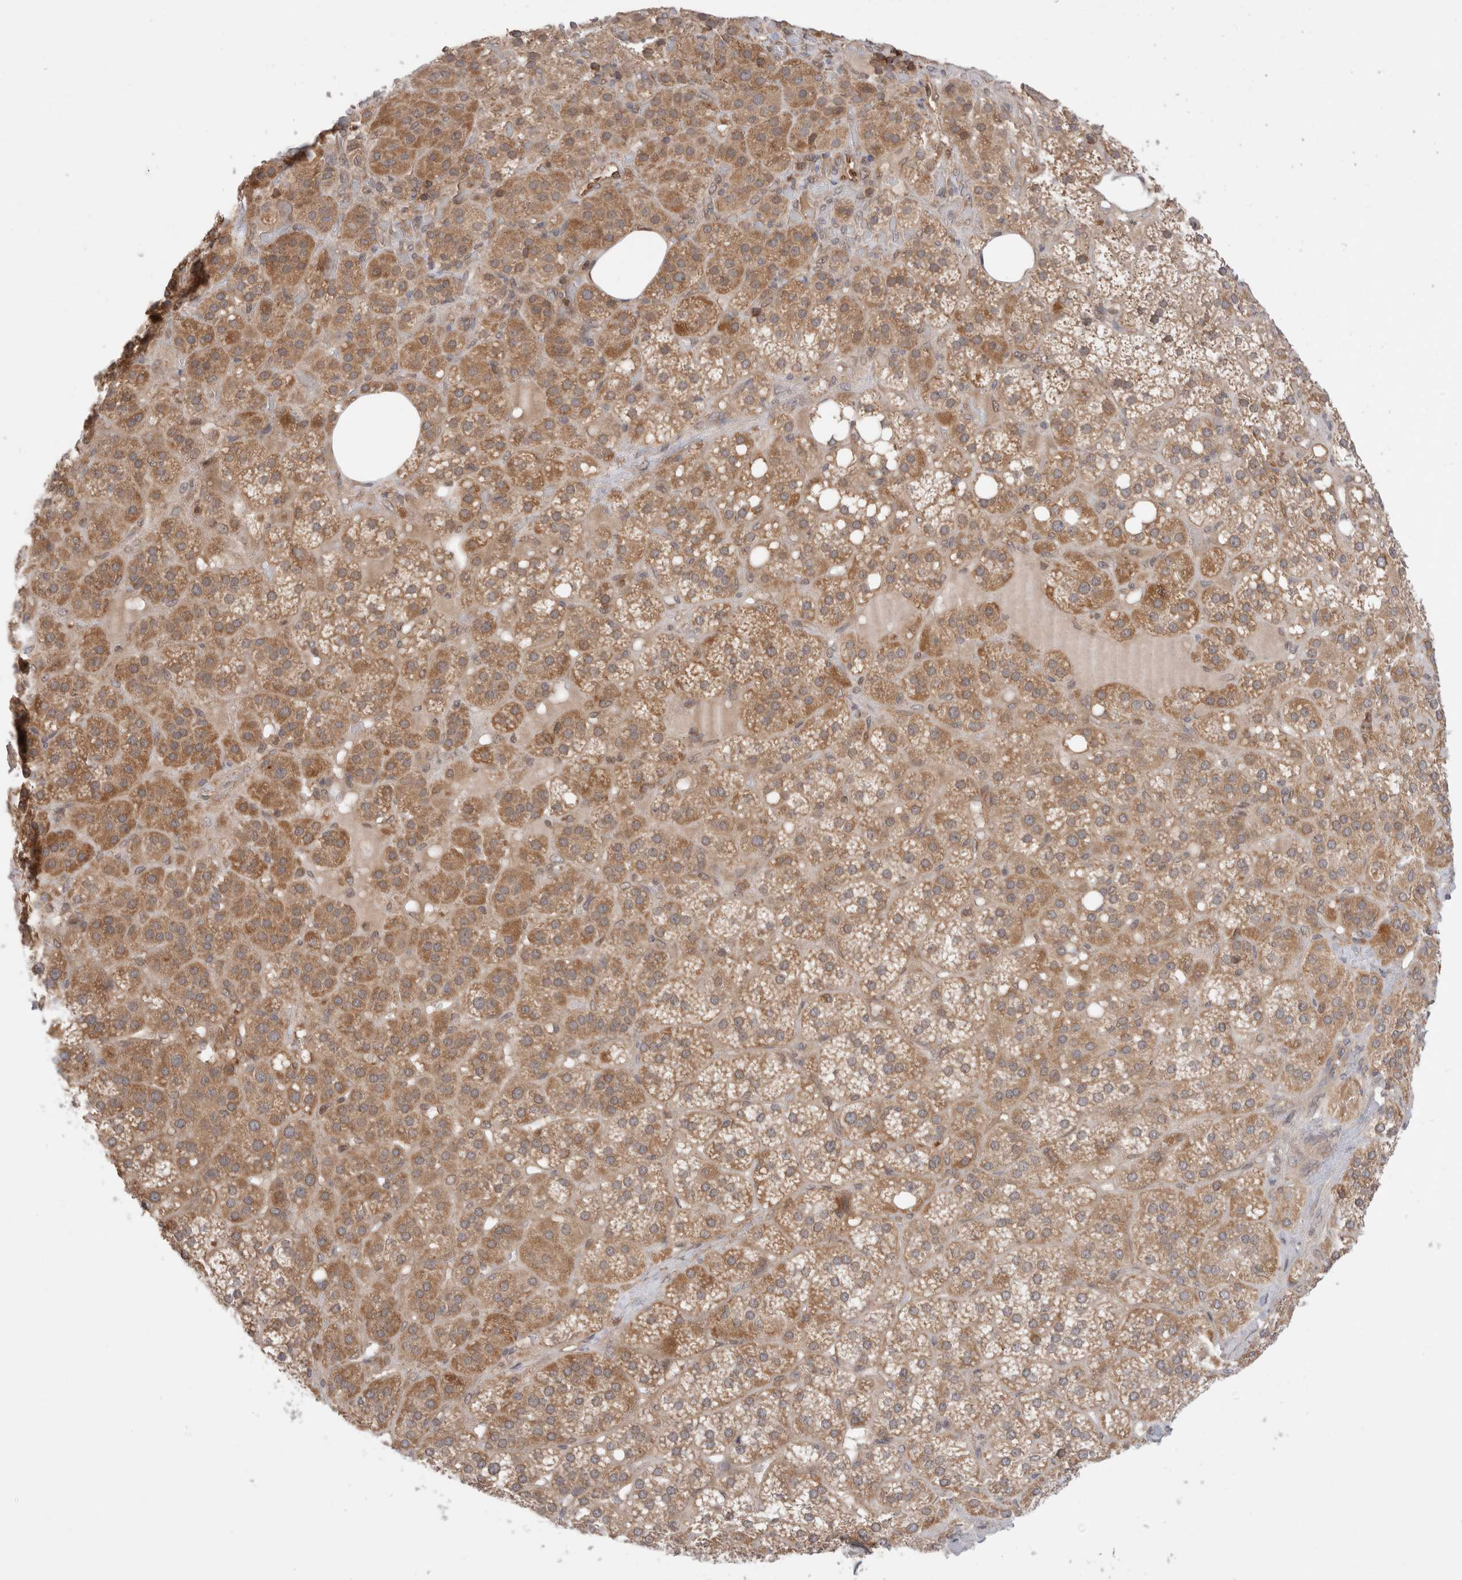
{"staining": {"intensity": "moderate", "quantity": ">75%", "location": "cytoplasmic/membranous"}, "tissue": "adrenal gland", "cell_type": "Glandular cells", "image_type": "normal", "snomed": [{"axis": "morphology", "description": "Normal tissue, NOS"}, {"axis": "topography", "description": "Adrenal gland"}], "caption": "High-power microscopy captured an immunohistochemistry micrograph of benign adrenal gland, revealing moderate cytoplasmic/membranous expression in about >75% of glandular cells. The staining was performed using DAB (3,3'-diaminobenzidine), with brown indicating positive protein expression. Nuclei are stained blue with hematoxylin.", "gene": "NFKB1", "patient": {"sex": "female", "age": 59}}